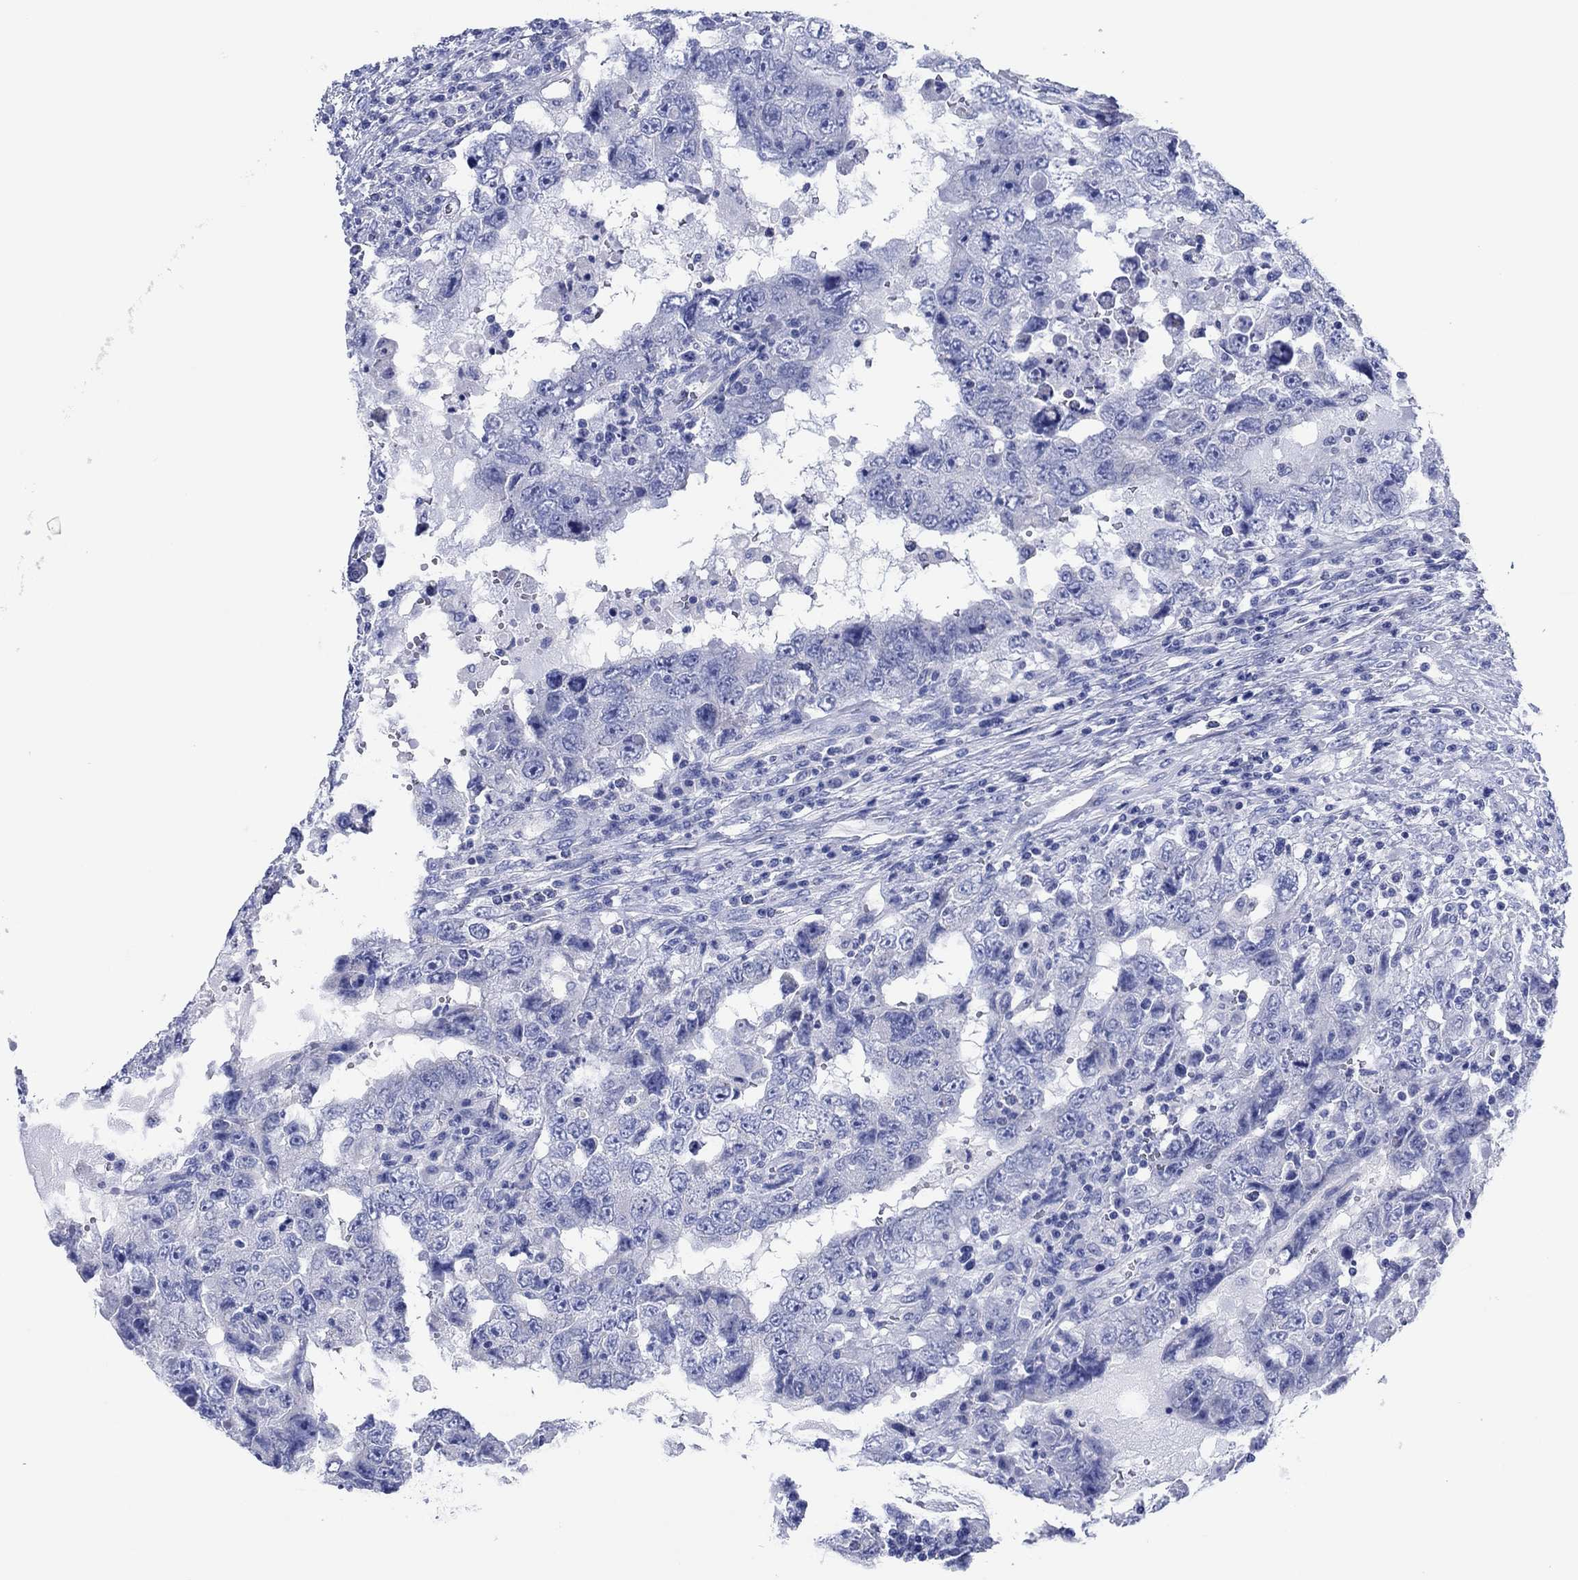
{"staining": {"intensity": "negative", "quantity": "none", "location": "none"}, "tissue": "testis cancer", "cell_type": "Tumor cells", "image_type": "cancer", "snomed": [{"axis": "morphology", "description": "Carcinoma, Embryonal, NOS"}, {"axis": "topography", "description": "Testis"}], "caption": "High magnification brightfield microscopy of testis embryonal carcinoma stained with DAB (brown) and counterstained with hematoxylin (blue): tumor cells show no significant positivity.", "gene": "HCRT", "patient": {"sex": "male", "age": 26}}